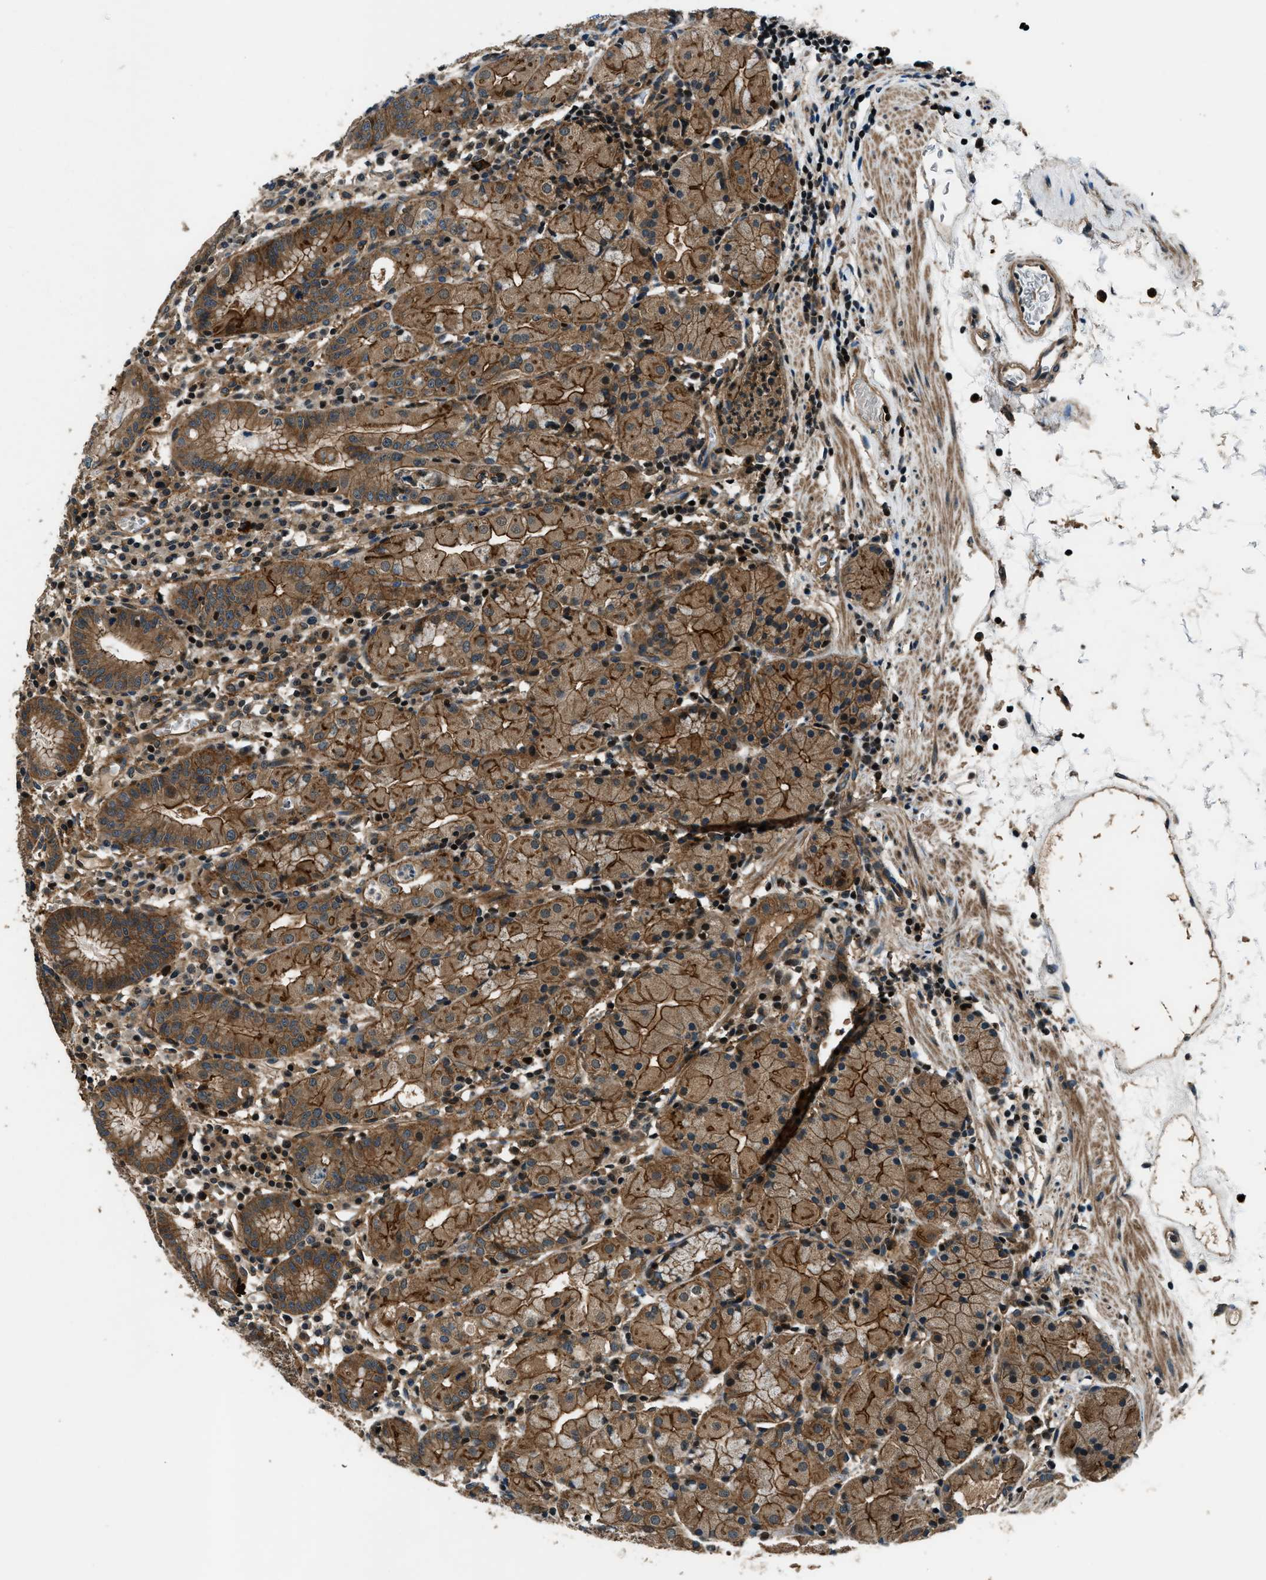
{"staining": {"intensity": "strong", "quantity": "25%-75%", "location": "cytoplasmic/membranous"}, "tissue": "stomach", "cell_type": "Glandular cells", "image_type": "normal", "snomed": [{"axis": "morphology", "description": "Normal tissue, NOS"}, {"axis": "topography", "description": "Stomach"}, {"axis": "topography", "description": "Stomach, lower"}], "caption": "Immunohistochemistry of normal stomach displays high levels of strong cytoplasmic/membranous staining in approximately 25%-75% of glandular cells. (IHC, brightfield microscopy, high magnification).", "gene": "ARHGEF11", "patient": {"sex": "female", "age": 75}}